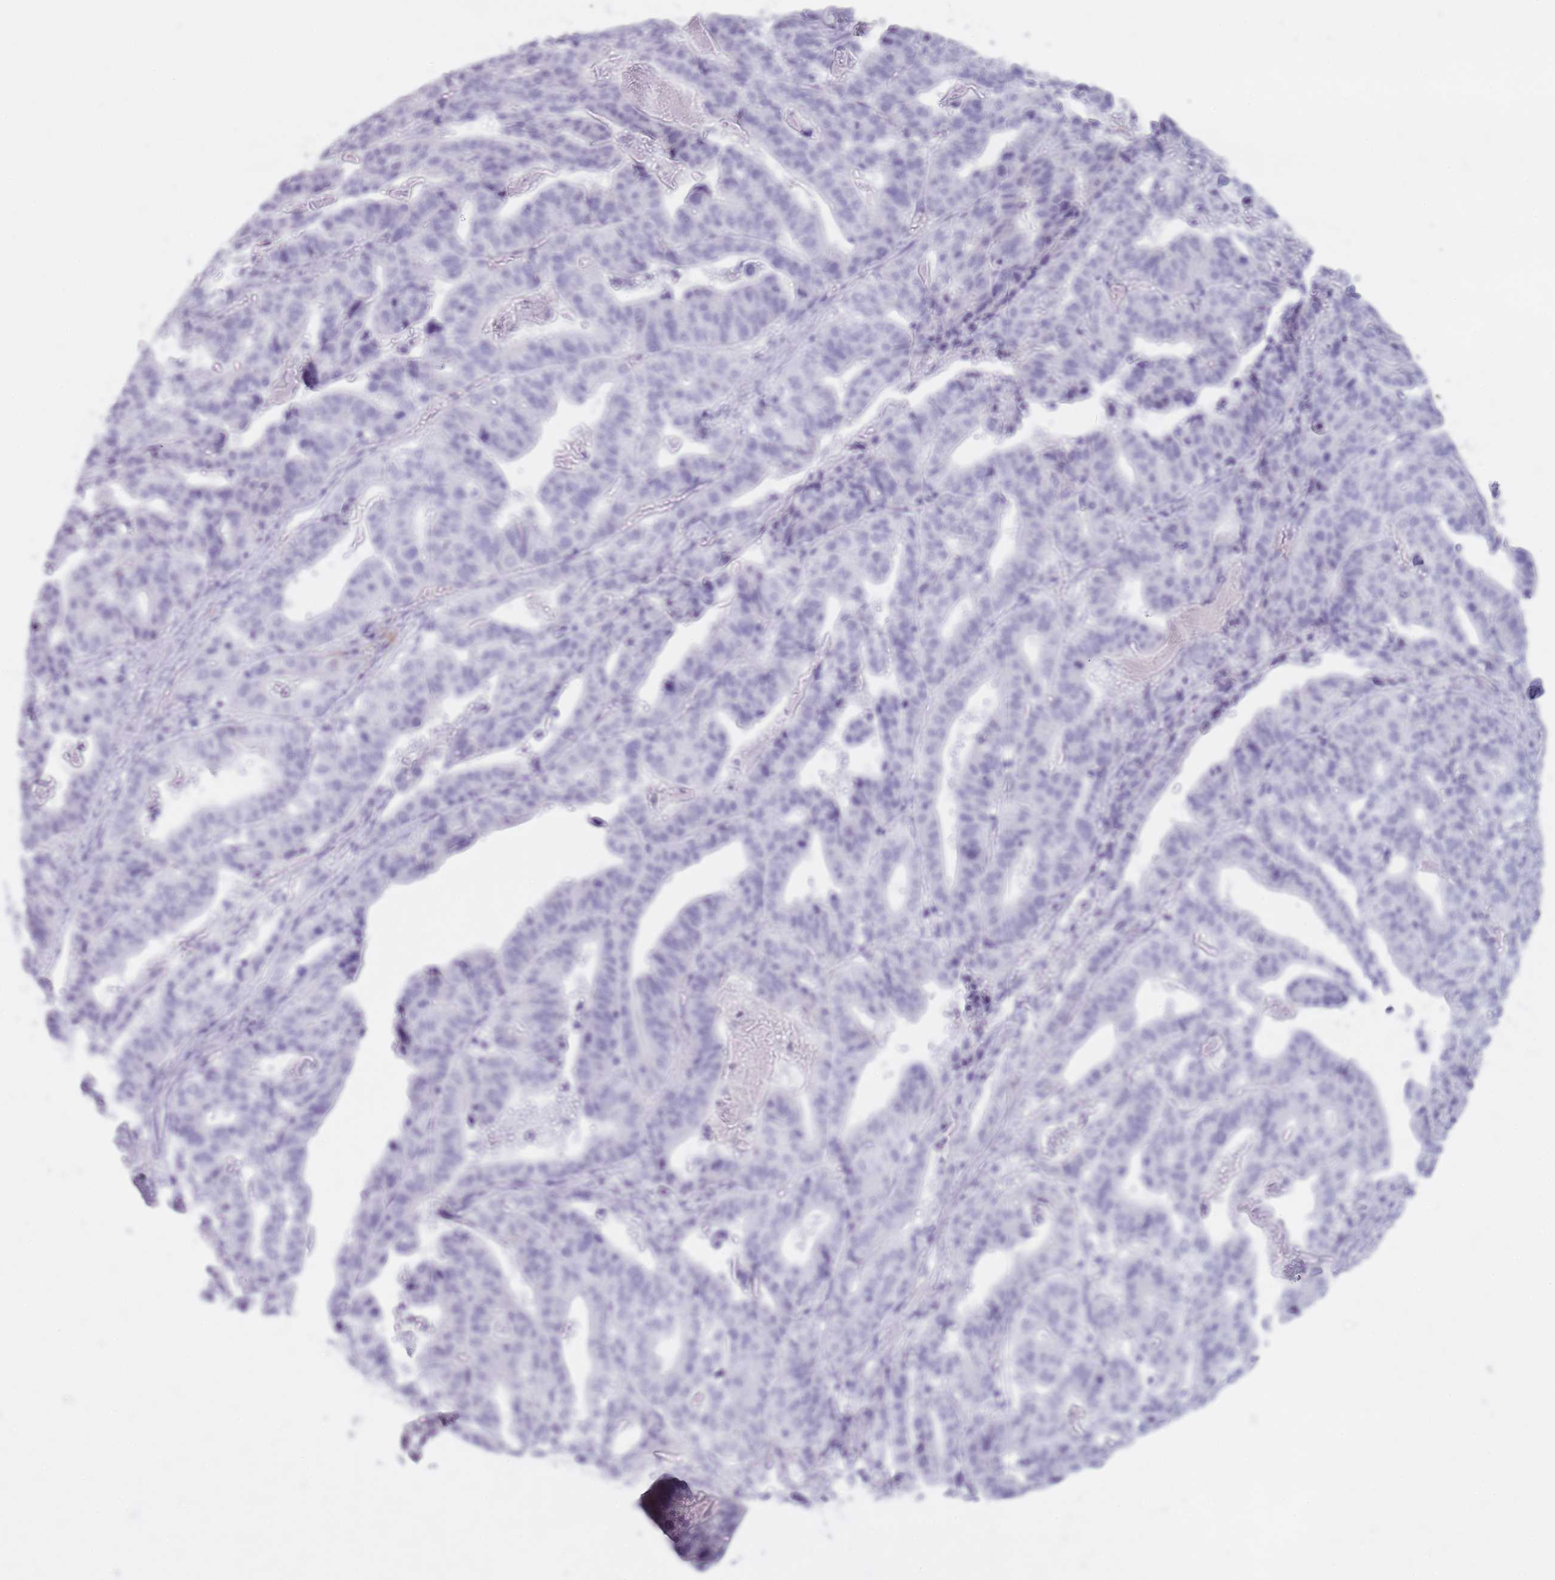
{"staining": {"intensity": "negative", "quantity": "none", "location": "none"}, "tissue": "stomach cancer", "cell_type": "Tumor cells", "image_type": "cancer", "snomed": [{"axis": "morphology", "description": "Adenocarcinoma, NOS"}, {"axis": "topography", "description": "Stomach"}], "caption": "DAB (3,3'-diaminobenzidine) immunohistochemical staining of human stomach adenocarcinoma displays no significant positivity in tumor cells.", "gene": "GOLGA6D", "patient": {"sex": "male", "age": 48}}